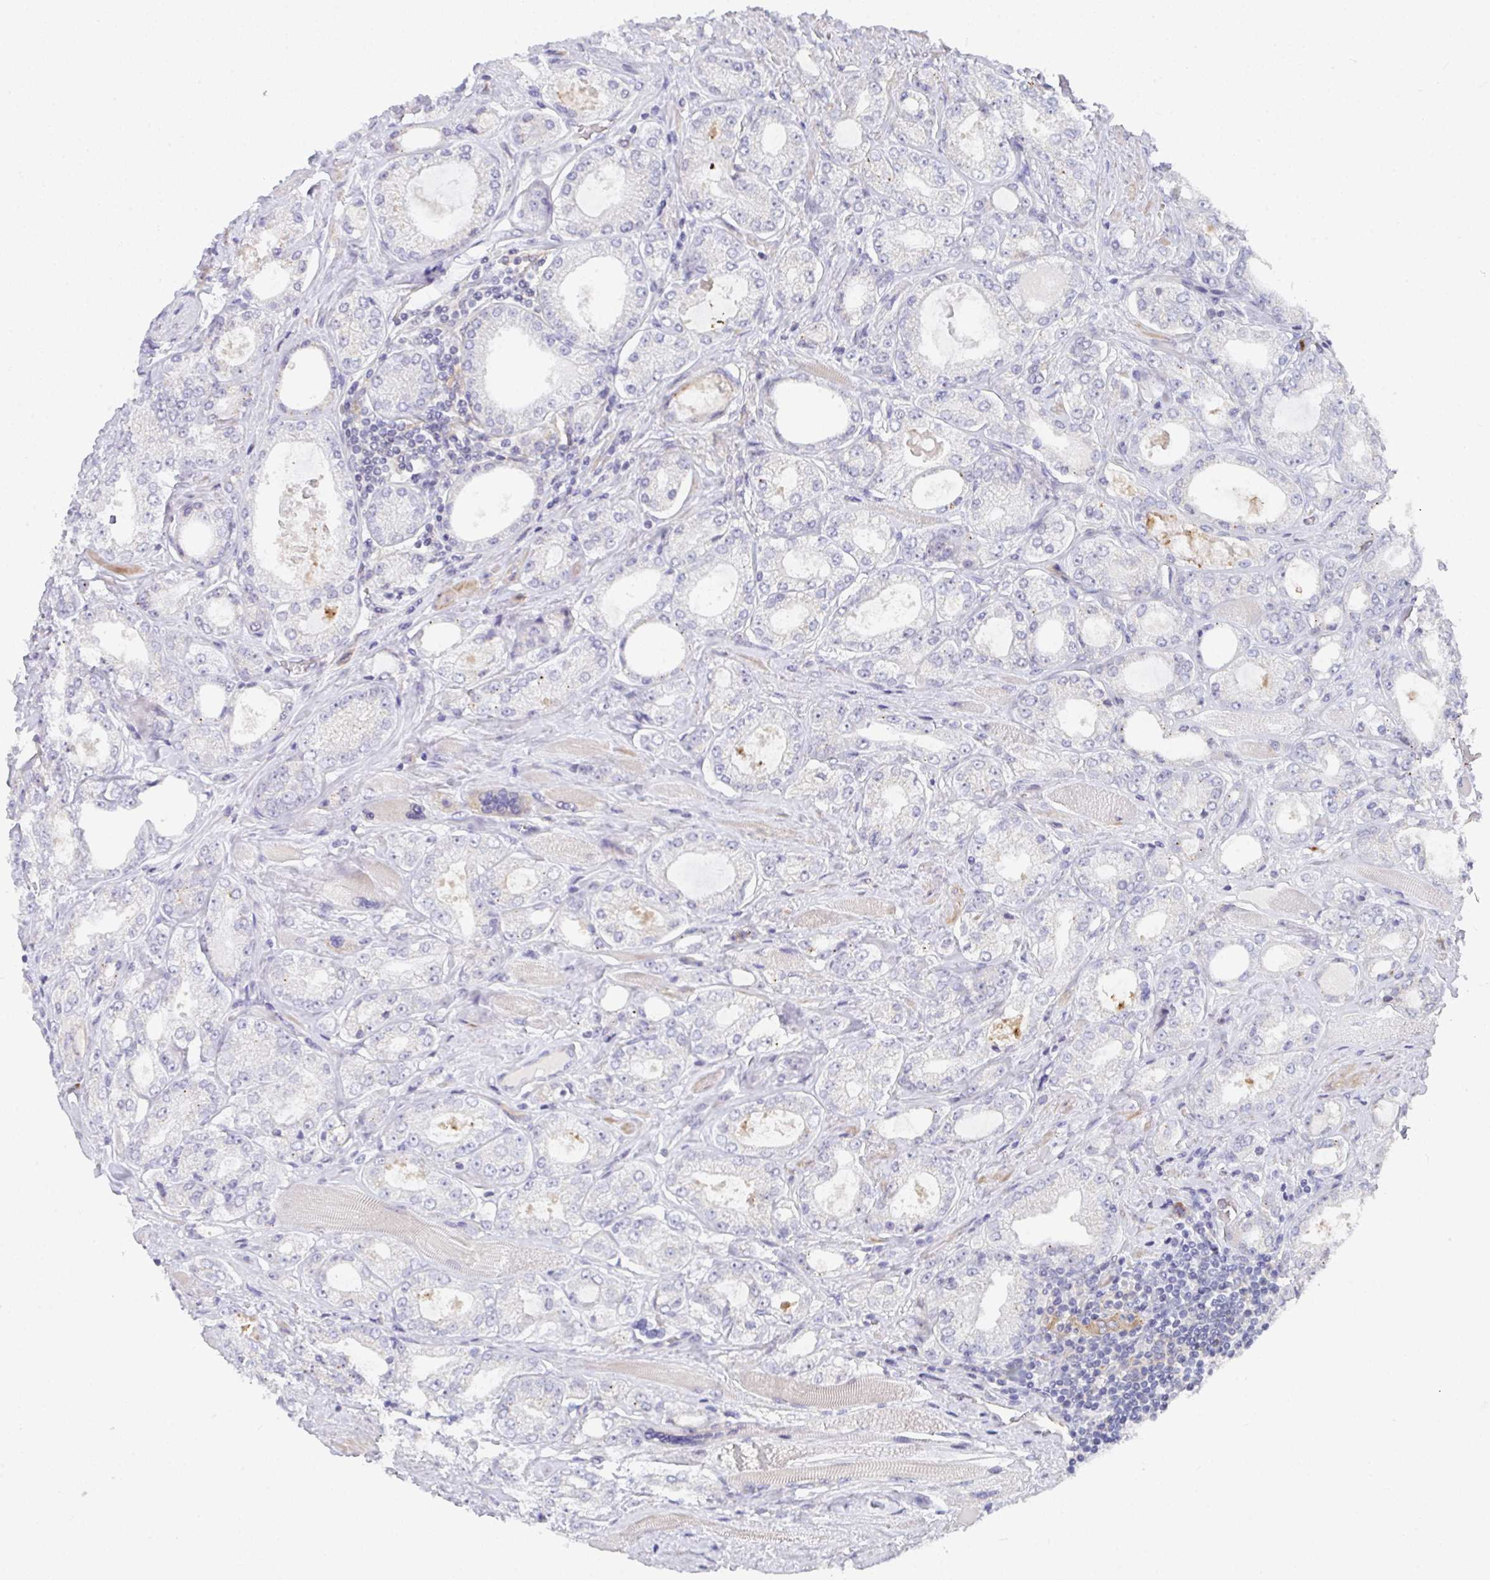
{"staining": {"intensity": "negative", "quantity": "none", "location": "none"}, "tissue": "prostate cancer", "cell_type": "Tumor cells", "image_type": "cancer", "snomed": [{"axis": "morphology", "description": "Adenocarcinoma, High grade"}, {"axis": "topography", "description": "Prostate"}], "caption": "Tumor cells show no significant positivity in prostate high-grade adenocarcinoma.", "gene": "KLHL33", "patient": {"sex": "male", "age": 68}}